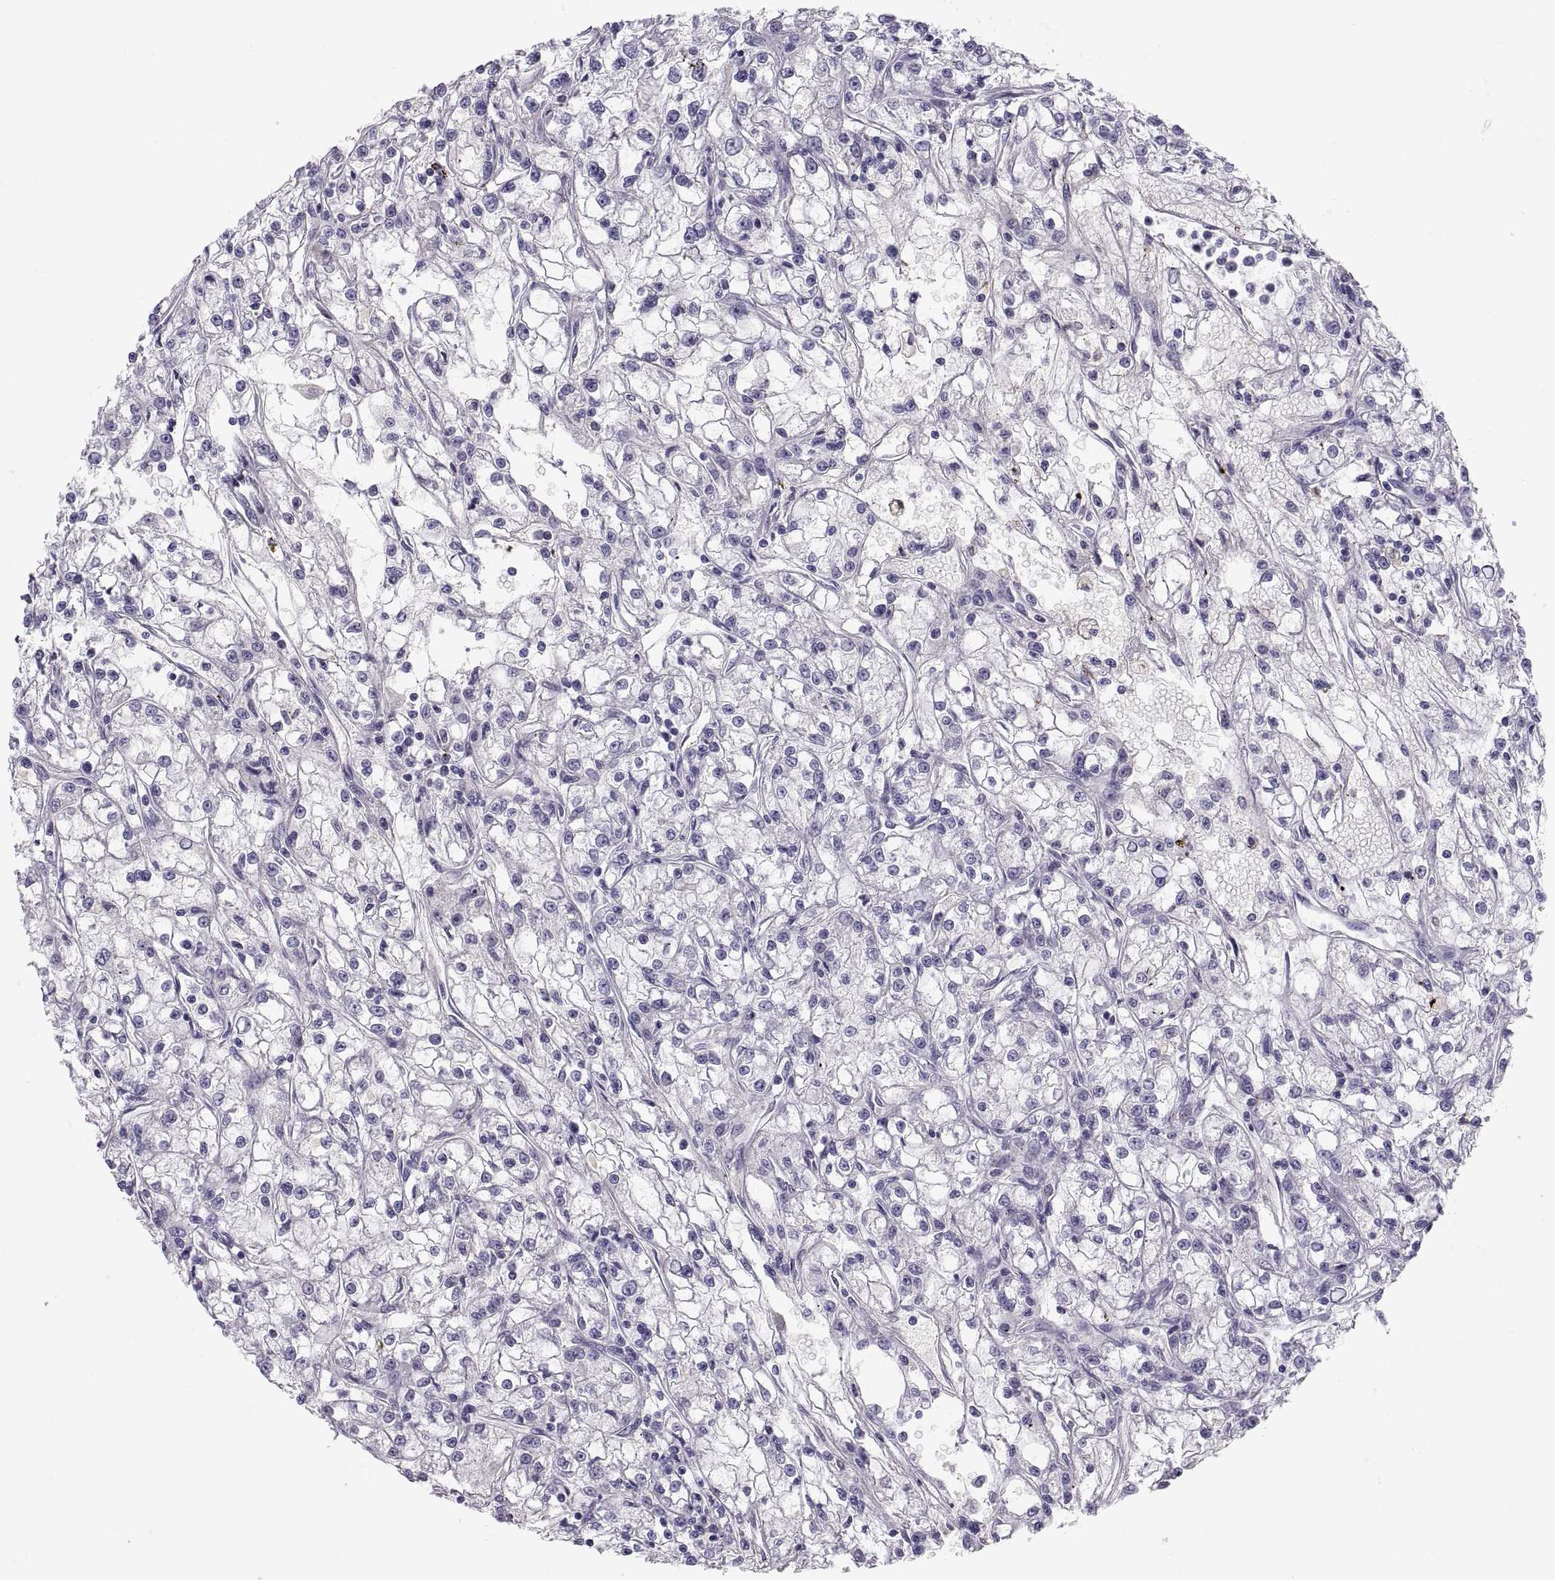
{"staining": {"intensity": "negative", "quantity": "none", "location": "none"}, "tissue": "renal cancer", "cell_type": "Tumor cells", "image_type": "cancer", "snomed": [{"axis": "morphology", "description": "Adenocarcinoma, NOS"}, {"axis": "topography", "description": "Kidney"}], "caption": "This is an immunohistochemistry image of human adenocarcinoma (renal). There is no expression in tumor cells.", "gene": "MAGEB2", "patient": {"sex": "female", "age": 59}}